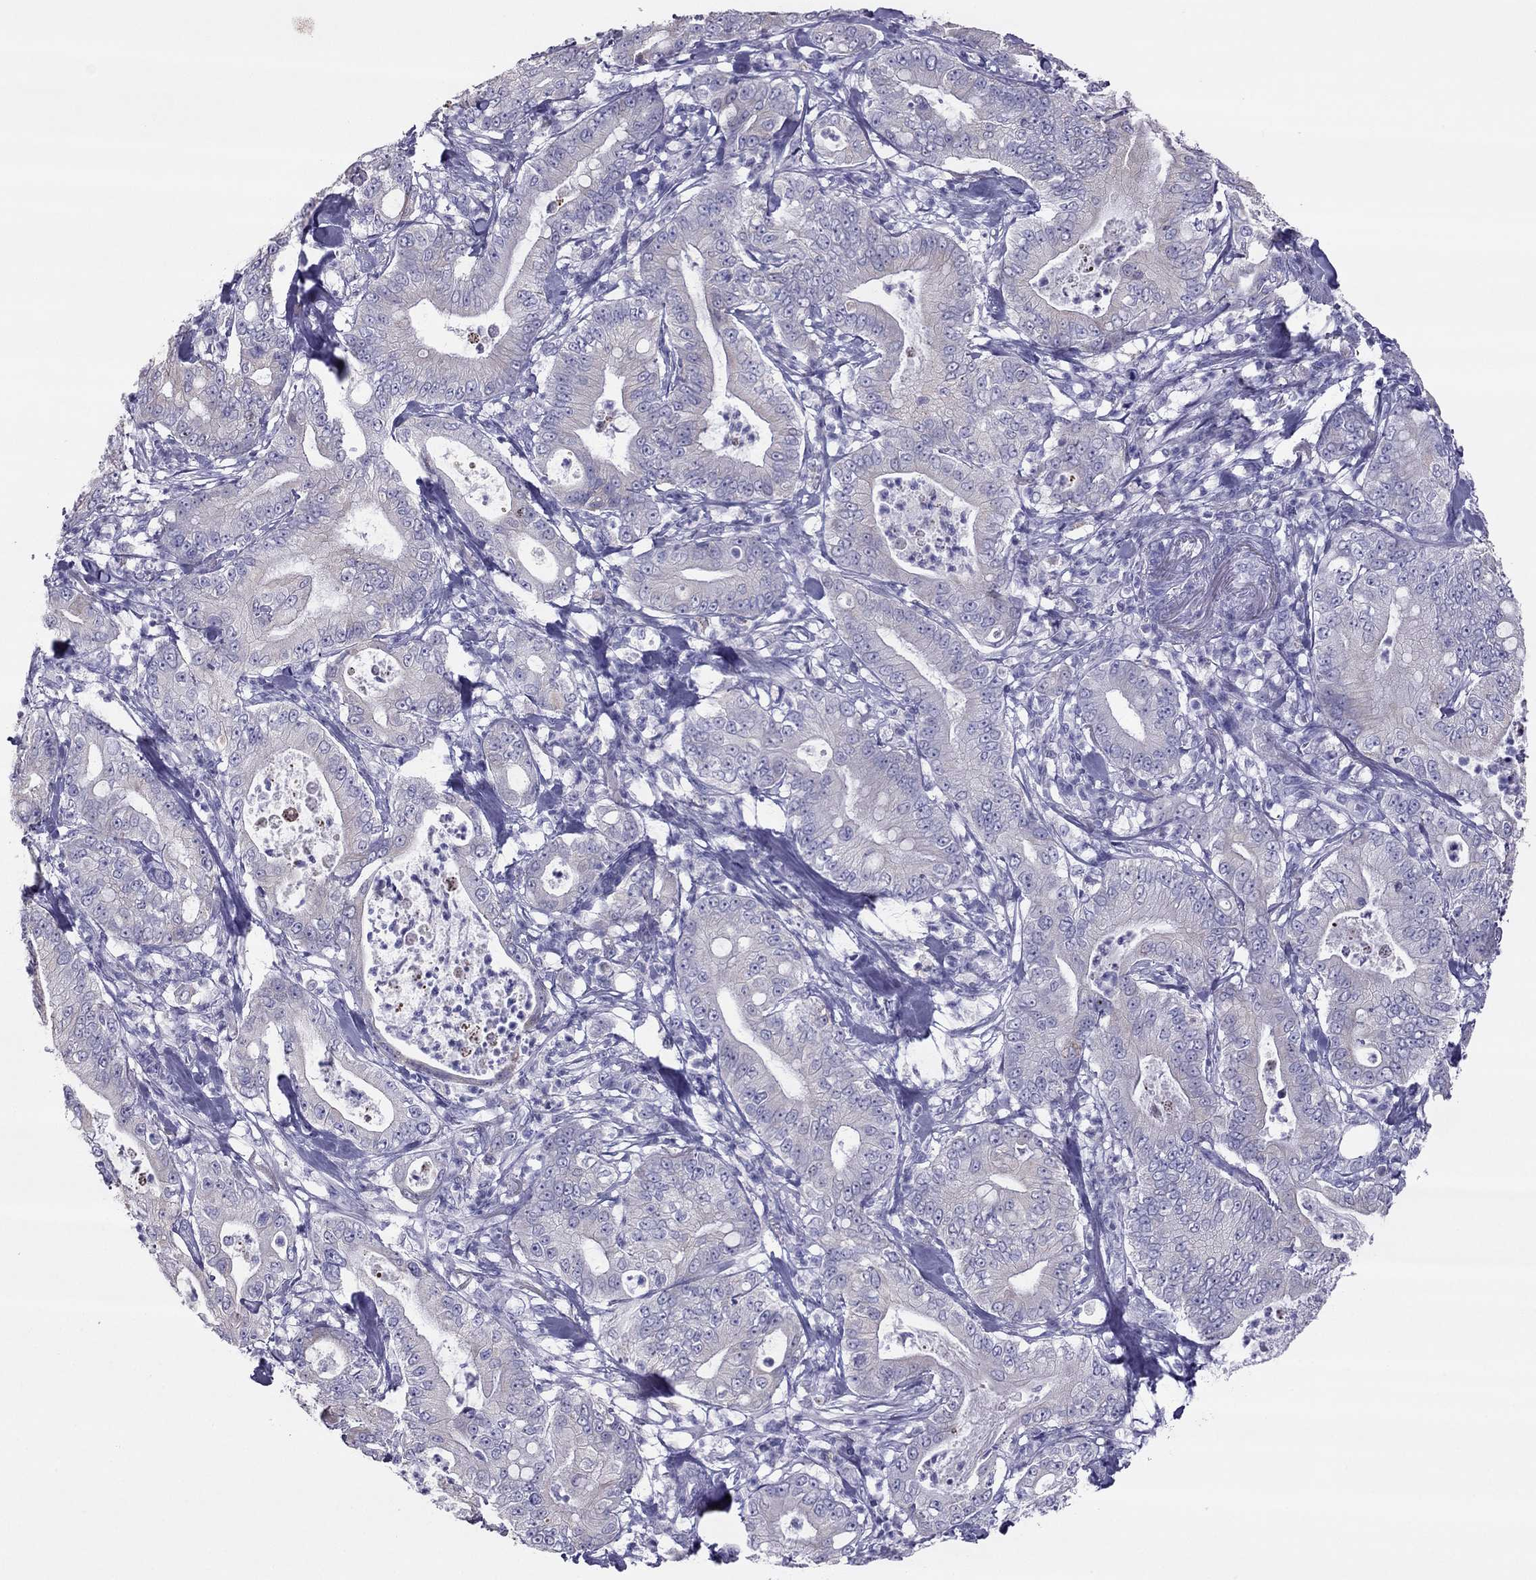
{"staining": {"intensity": "negative", "quantity": "none", "location": "none"}, "tissue": "pancreatic cancer", "cell_type": "Tumor cells", "image_type": "cancer", "snomed": [{"axis": "morphology", "description": "Adenocarcinoma, NOS"}, {"axis": "topography", "description": "Pancreas"}], "caption": "An image of pancreatic adenocarcinoma stained for a protein displays no brown staining in tumor cells.", "gene": "MAEL", "patient": {"sex": "male", "age": 71}}